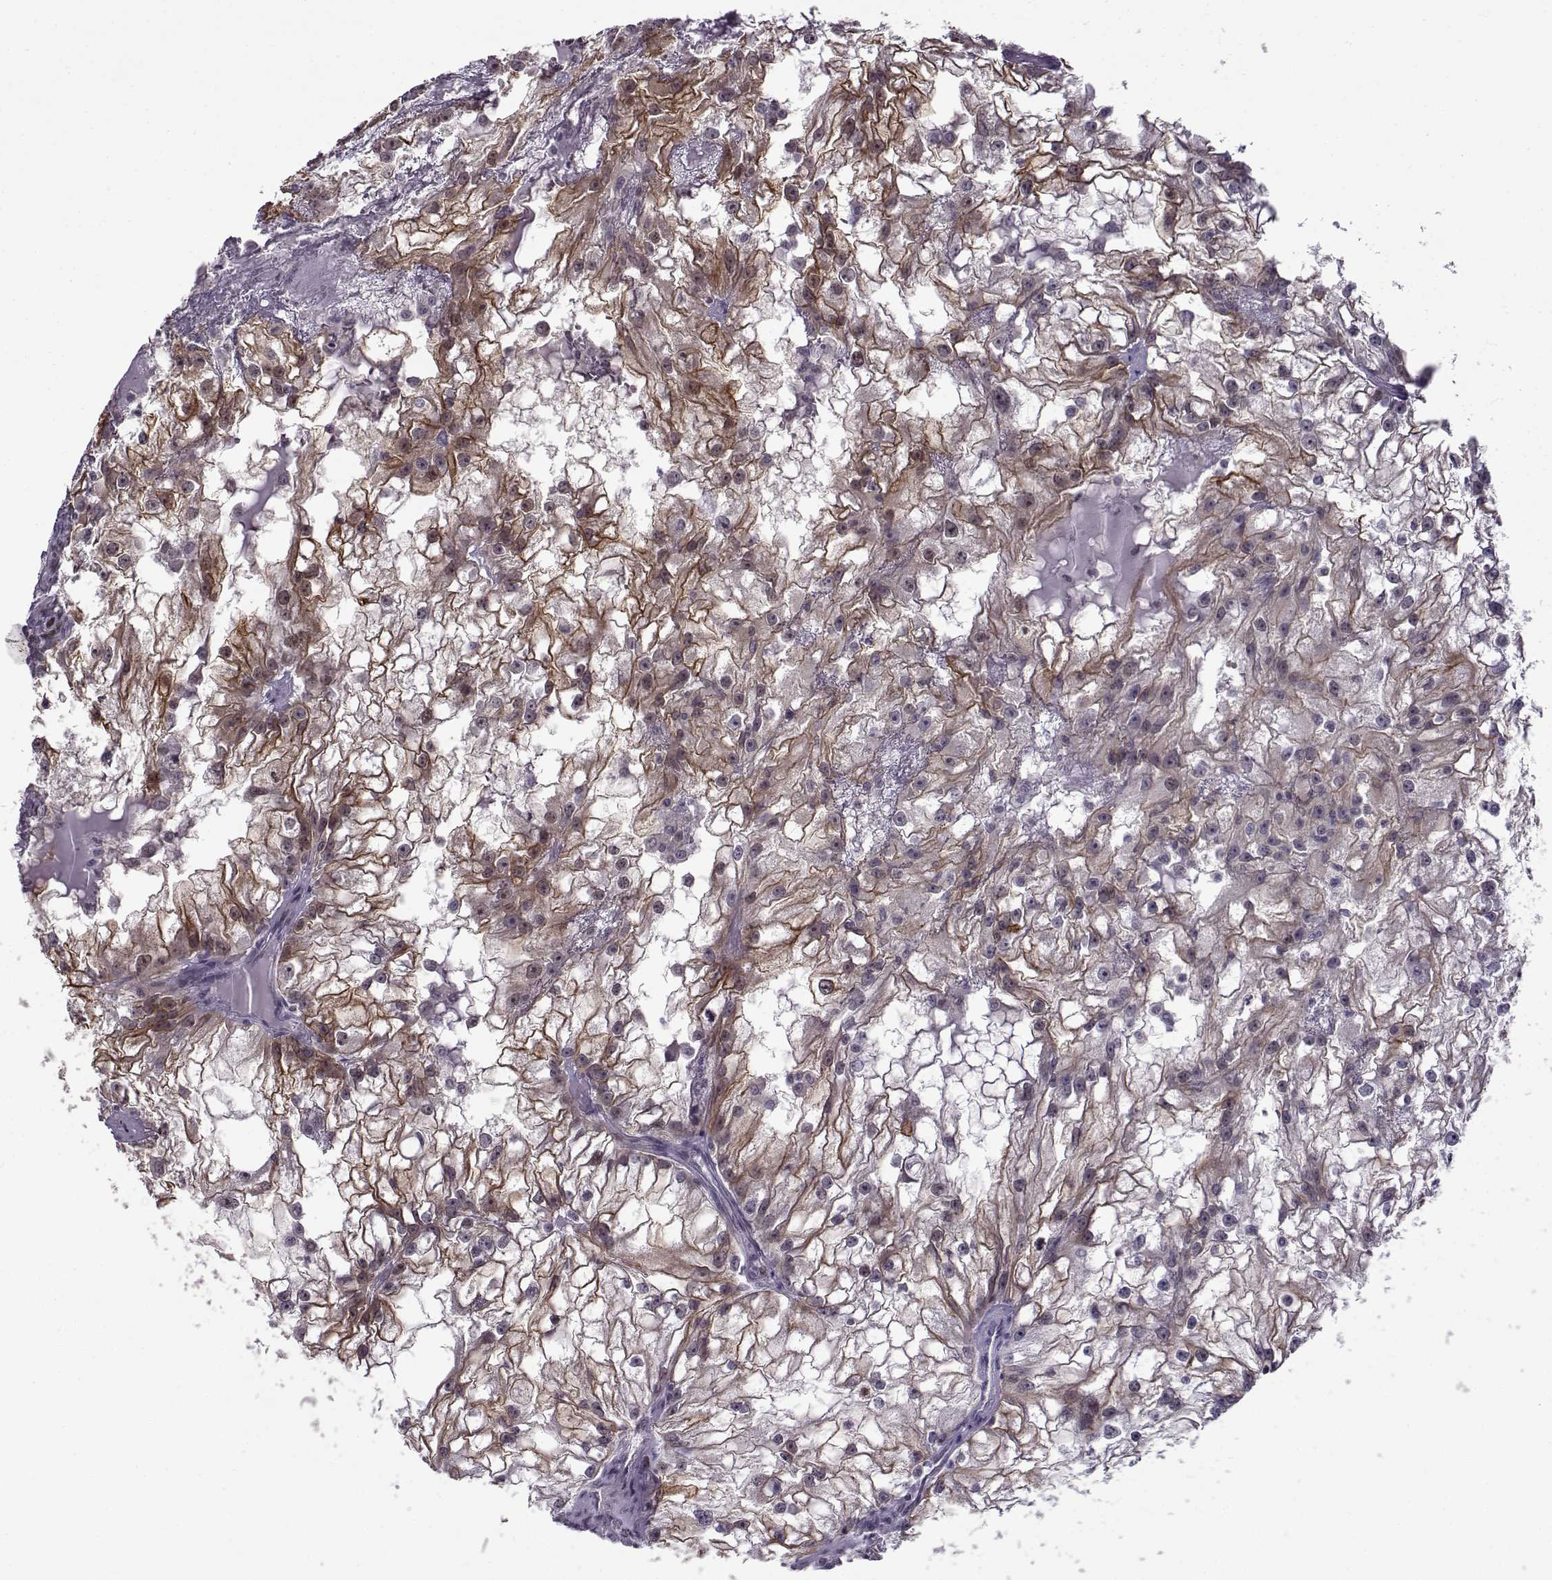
{"staining": {"intensity": "moderate", "quantity": "25%-75%", "location": "cytoplasmic/membranous"}, "tissue": "renal cancer", "cell_type": "Tumor cells", "image_type": "cancer", "snomed": [{"axis": "morphology", "description": "Adenocarcinoma, NOS"}, {"axis": "topography", "description": "Kidney"}], "caption": "Moderate cytoplasmic/membranous expression is appreciated in approximately 25%-75% of tumor cells in adenocarcinoma (renal).", "gene": "BACH1", "patient": {"sex": "male", "age": 59}}